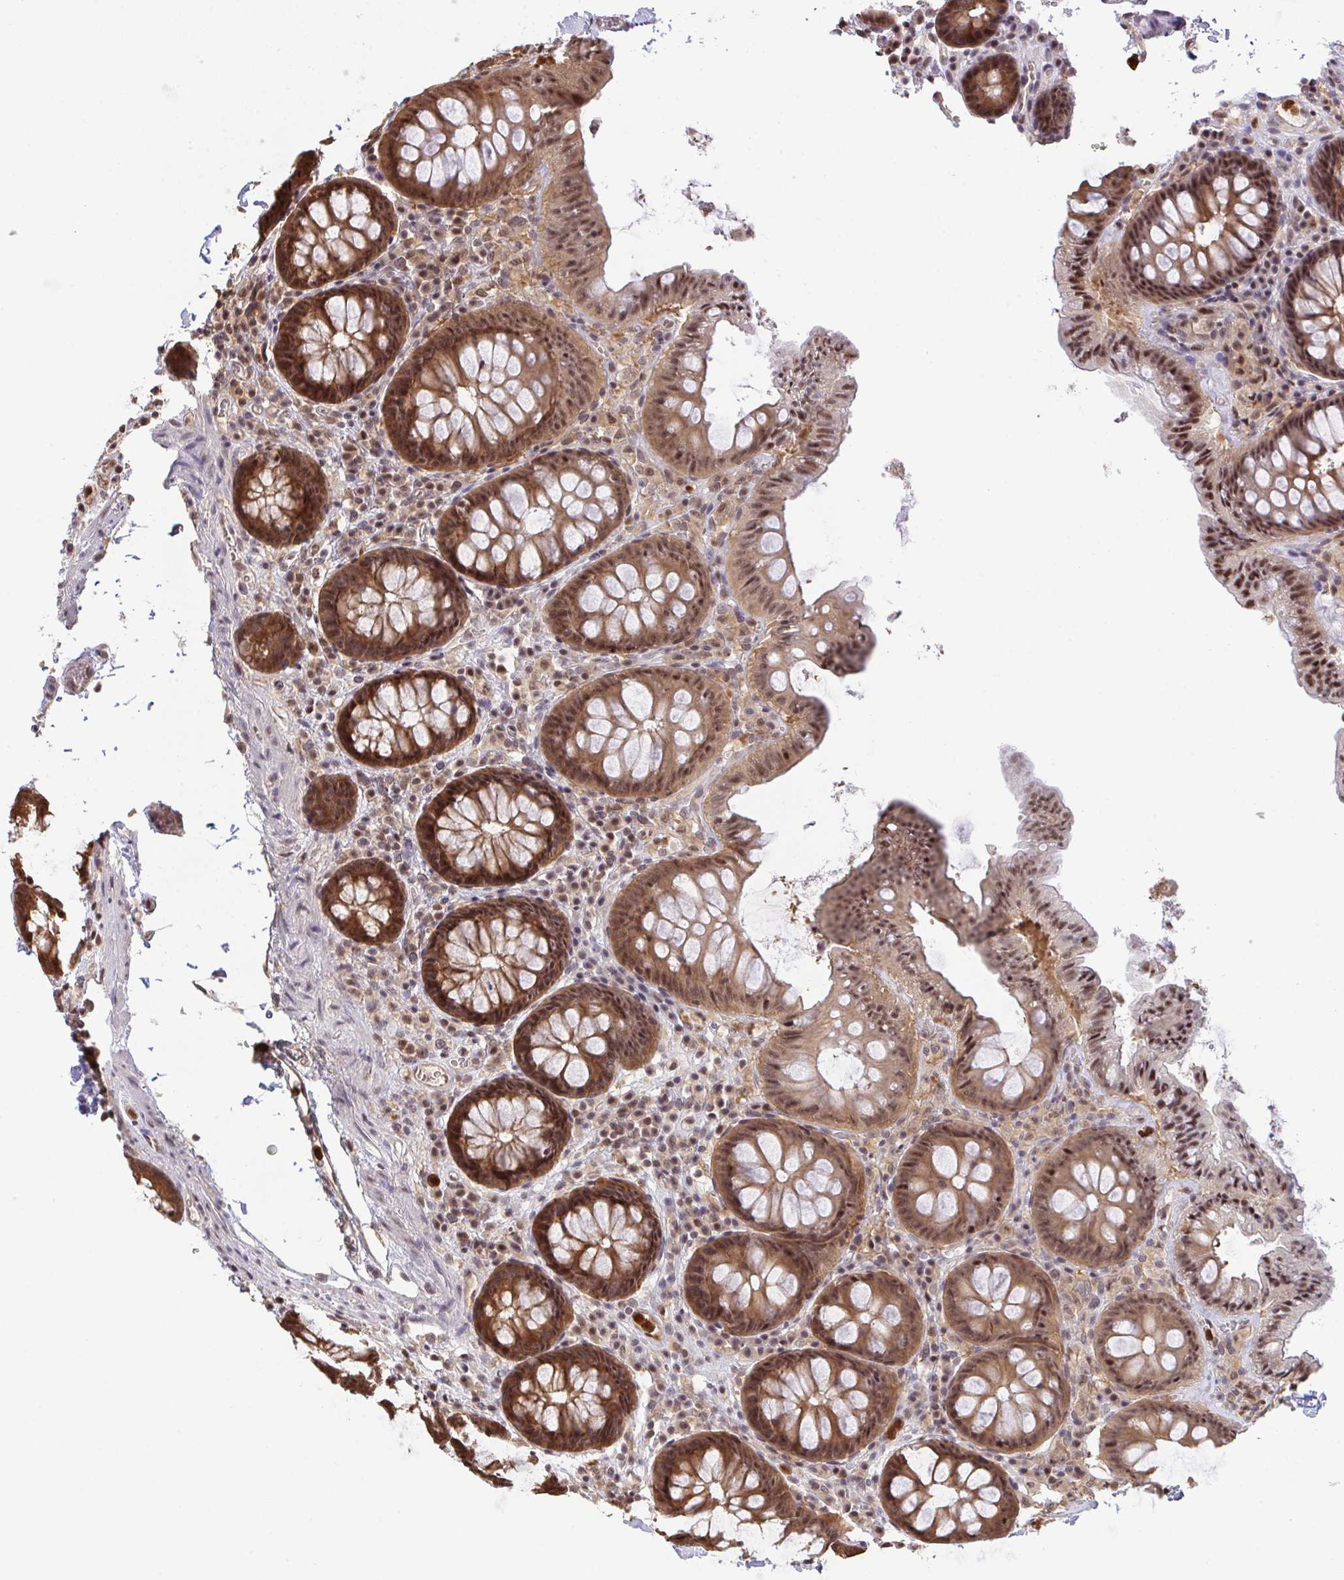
{"staining": {"intensity": "moderate", "quantity": ">75%", "location": "cytoplasmic/membranous,nuclear"}, "tissue": "colon", "cell_type": "Endothelial cells", "image_type": "normal", "snomed": [{"axis": "morphology", "description": "Normal tissue, NOS"}, {"axis": "topography", "description": "Colon"}, {"axis": "topography", "description": "Peripheral nerve tissue"}], "caption": "This micrograph displays immunohistochemistry staining of unremarkable colon, with medium moderate cytoplasmic/membranous,nuclear staining in approximately >75% of endothelial cells.", "gene": "OR6K3", "patient": {"sex": "male", "age": 84}}